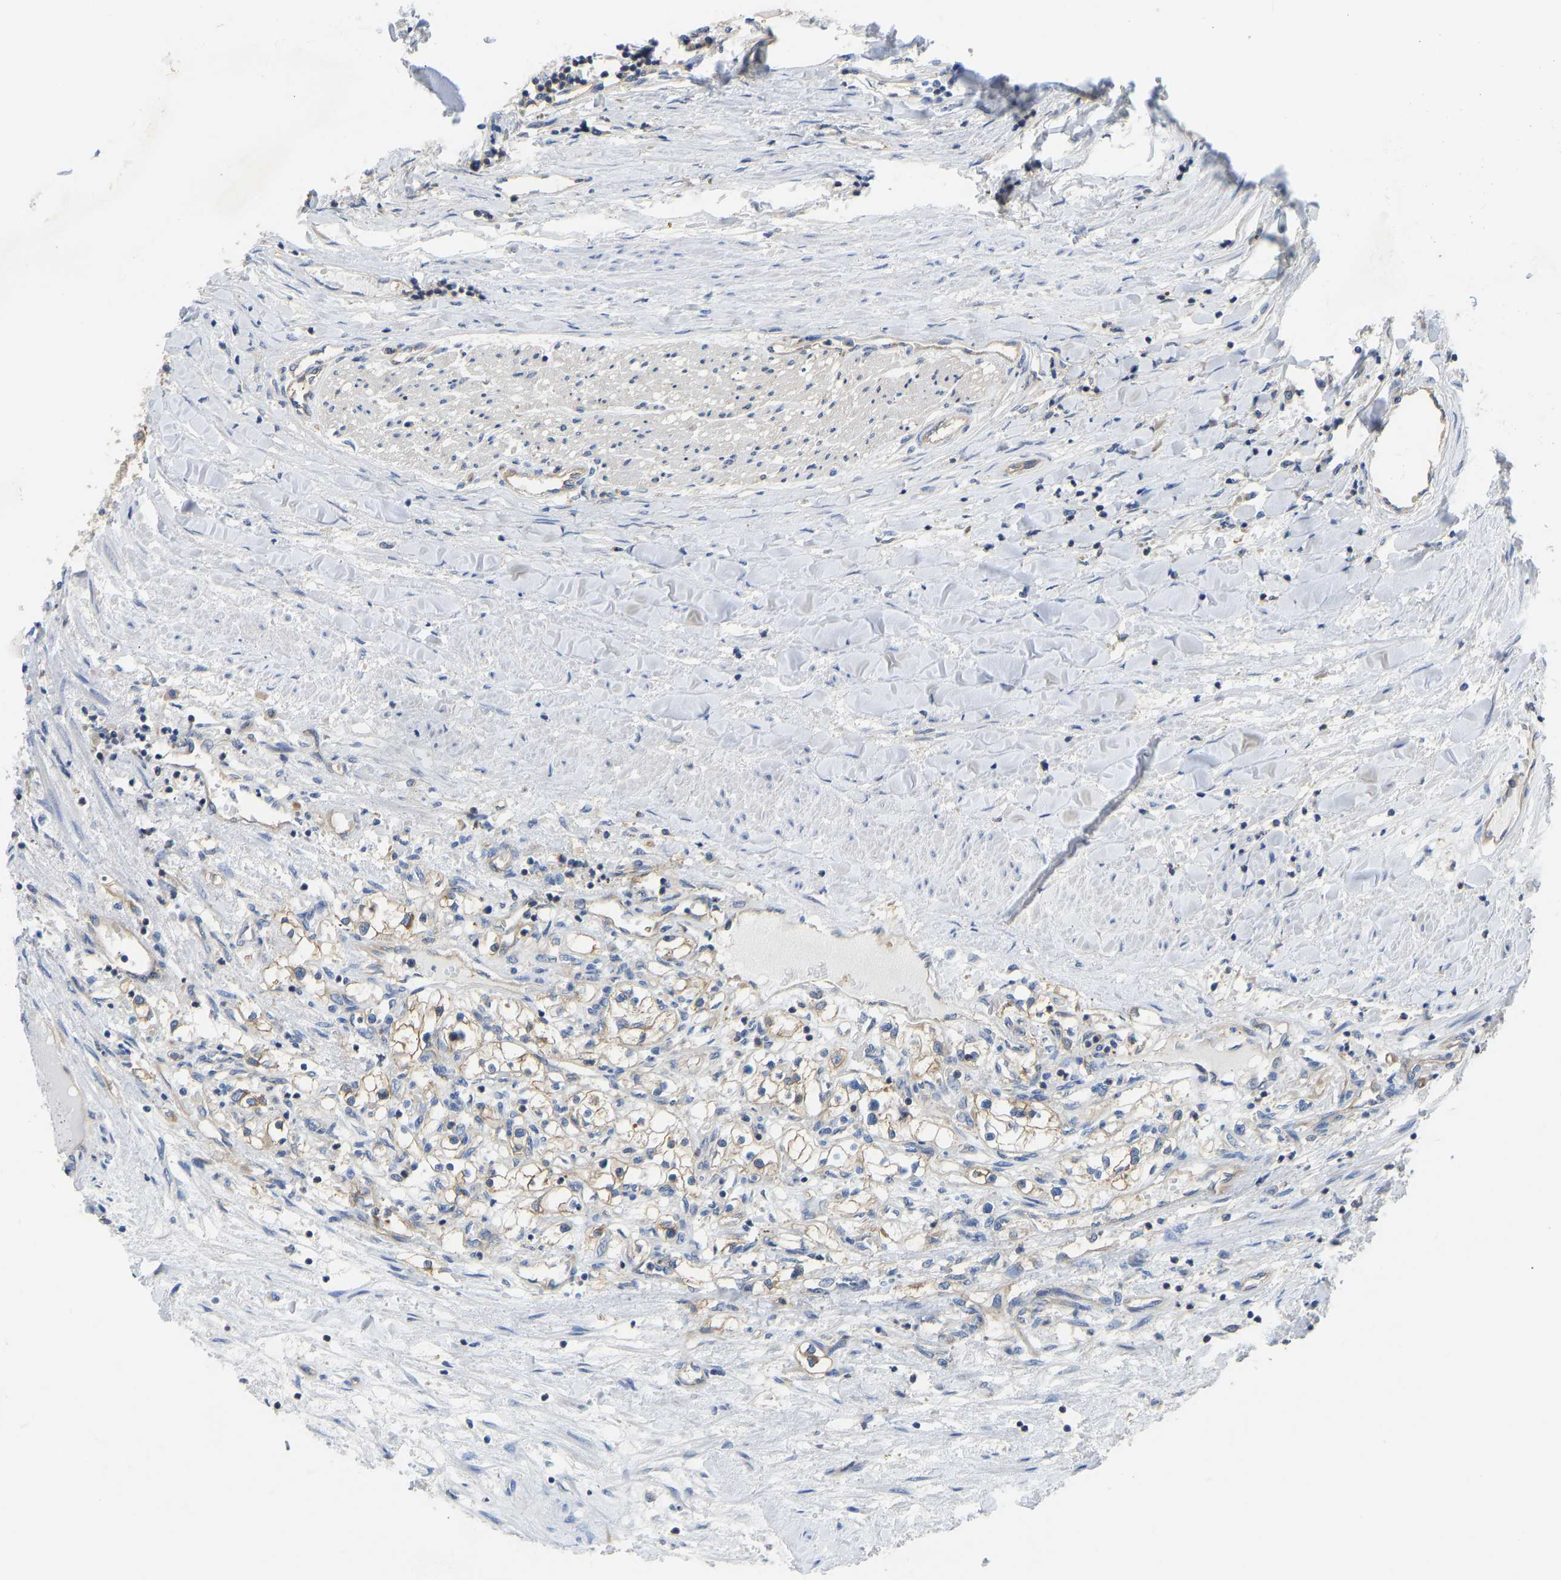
{"staining": {"intensity": "weak", "quantity": ">75%", "location": "cytoplasmic/membranous"}, "tissue": "renal cancer", "cell_type": "Tumor cells", "image_type": "cancer", "snomed": [{"axis": "morphology", "description": "Adenocarcinoma, NOS"}, {"axis": "topography", "description": "Kidney"}], "caption": "This is a micrograph of IHC staining of renal cancer, which shows weak positivity in the cytoplasmic/membranous of tumor cells.", "gene": "PPP3CA", "patient": {"sex": "male", "age": 68}}